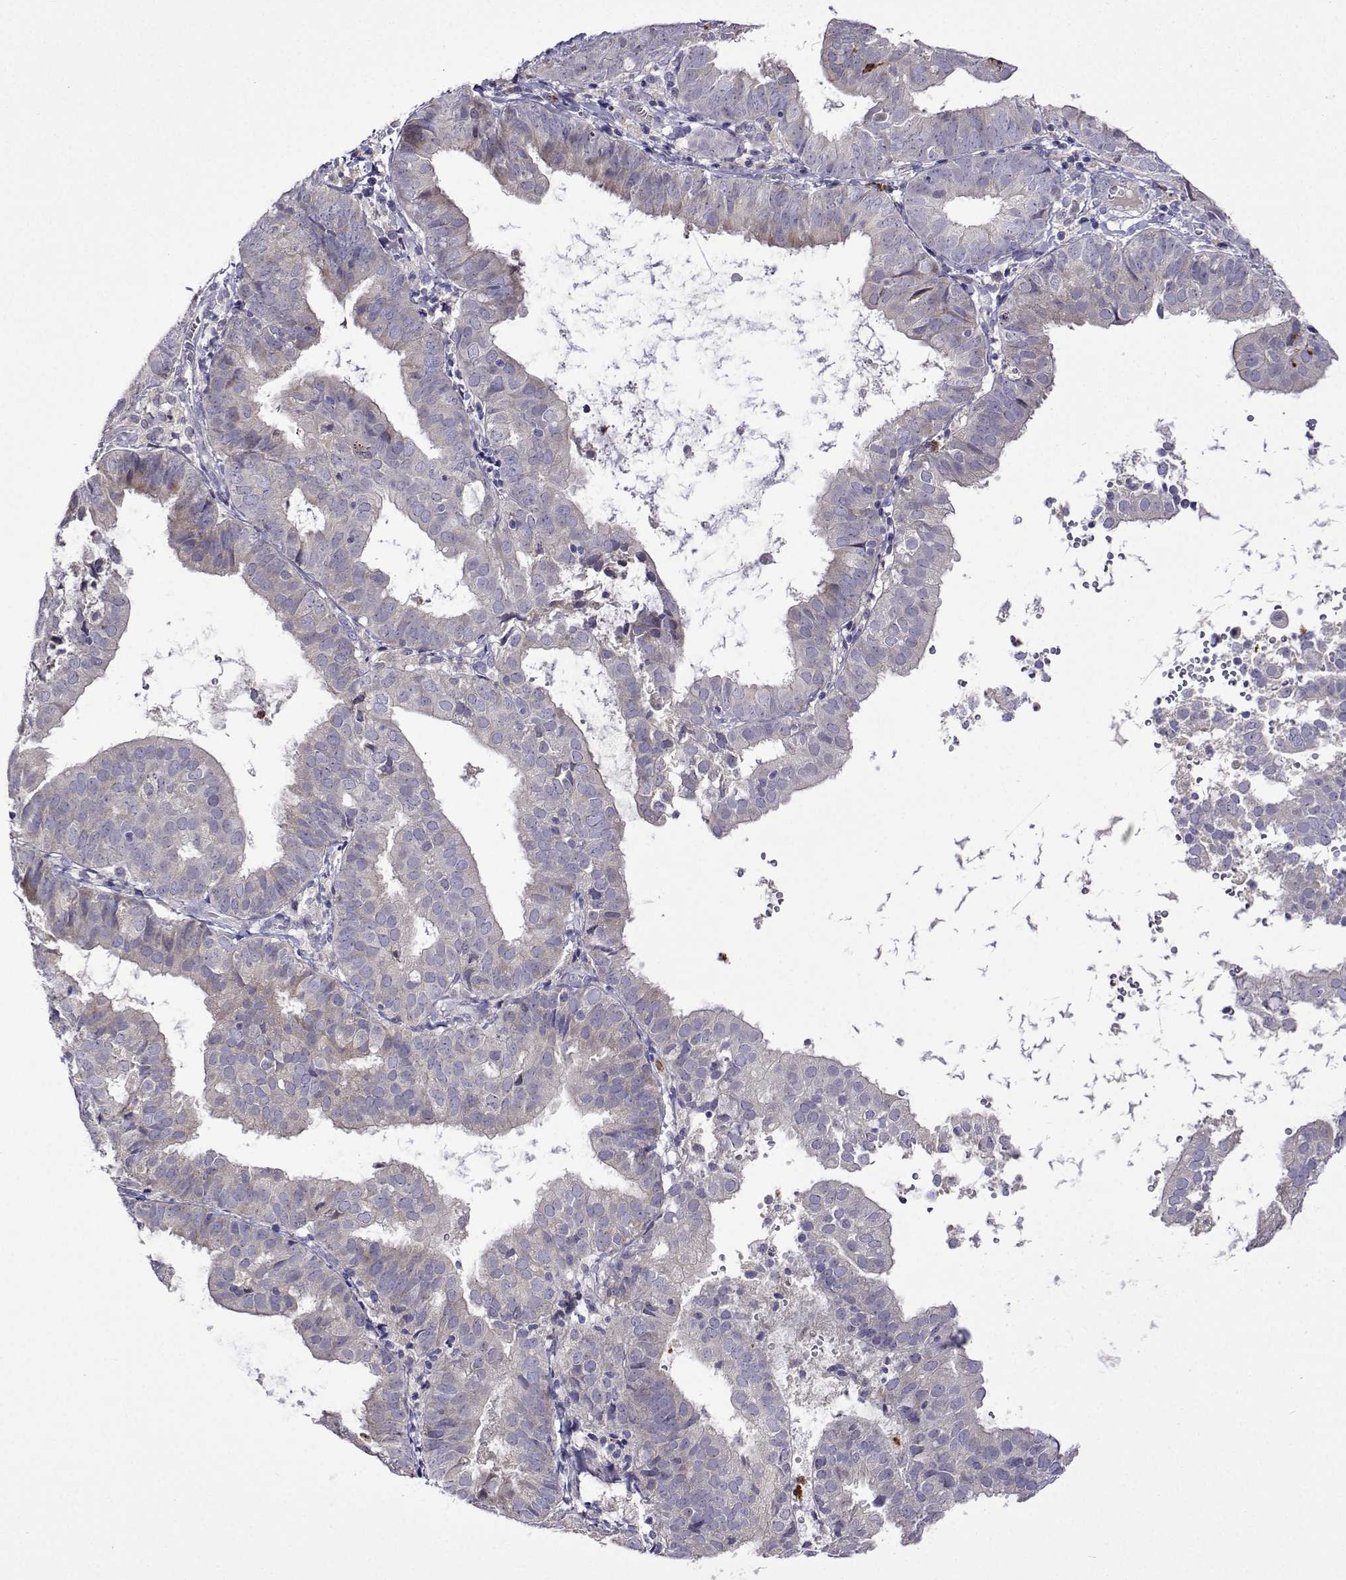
{"staining": {"intensity": "negative", "quantity": "none", "location": "none"}, "tissue": "endometrial cancer", "cell_type": "Tumor cells", "image_type": "cancer", "snomed": [{"axis": "morphology", "description": "Adenocarcinoma, NOS"}, {"axis": "topography", "description": "Endometrium"}], "caption": "Endometrial cancer was stained to show a protein in brown. There is no significant expression in tumor cells. Brightfield microscopy of immunohistochemistry (IHC) stained with DAB (3,3'-diaminobenzidine) (brown) and hematoxylin (blue), captured at high magnification.", "gene": "SULT2A1", "patient": {"sex": "female", "age": 80}}